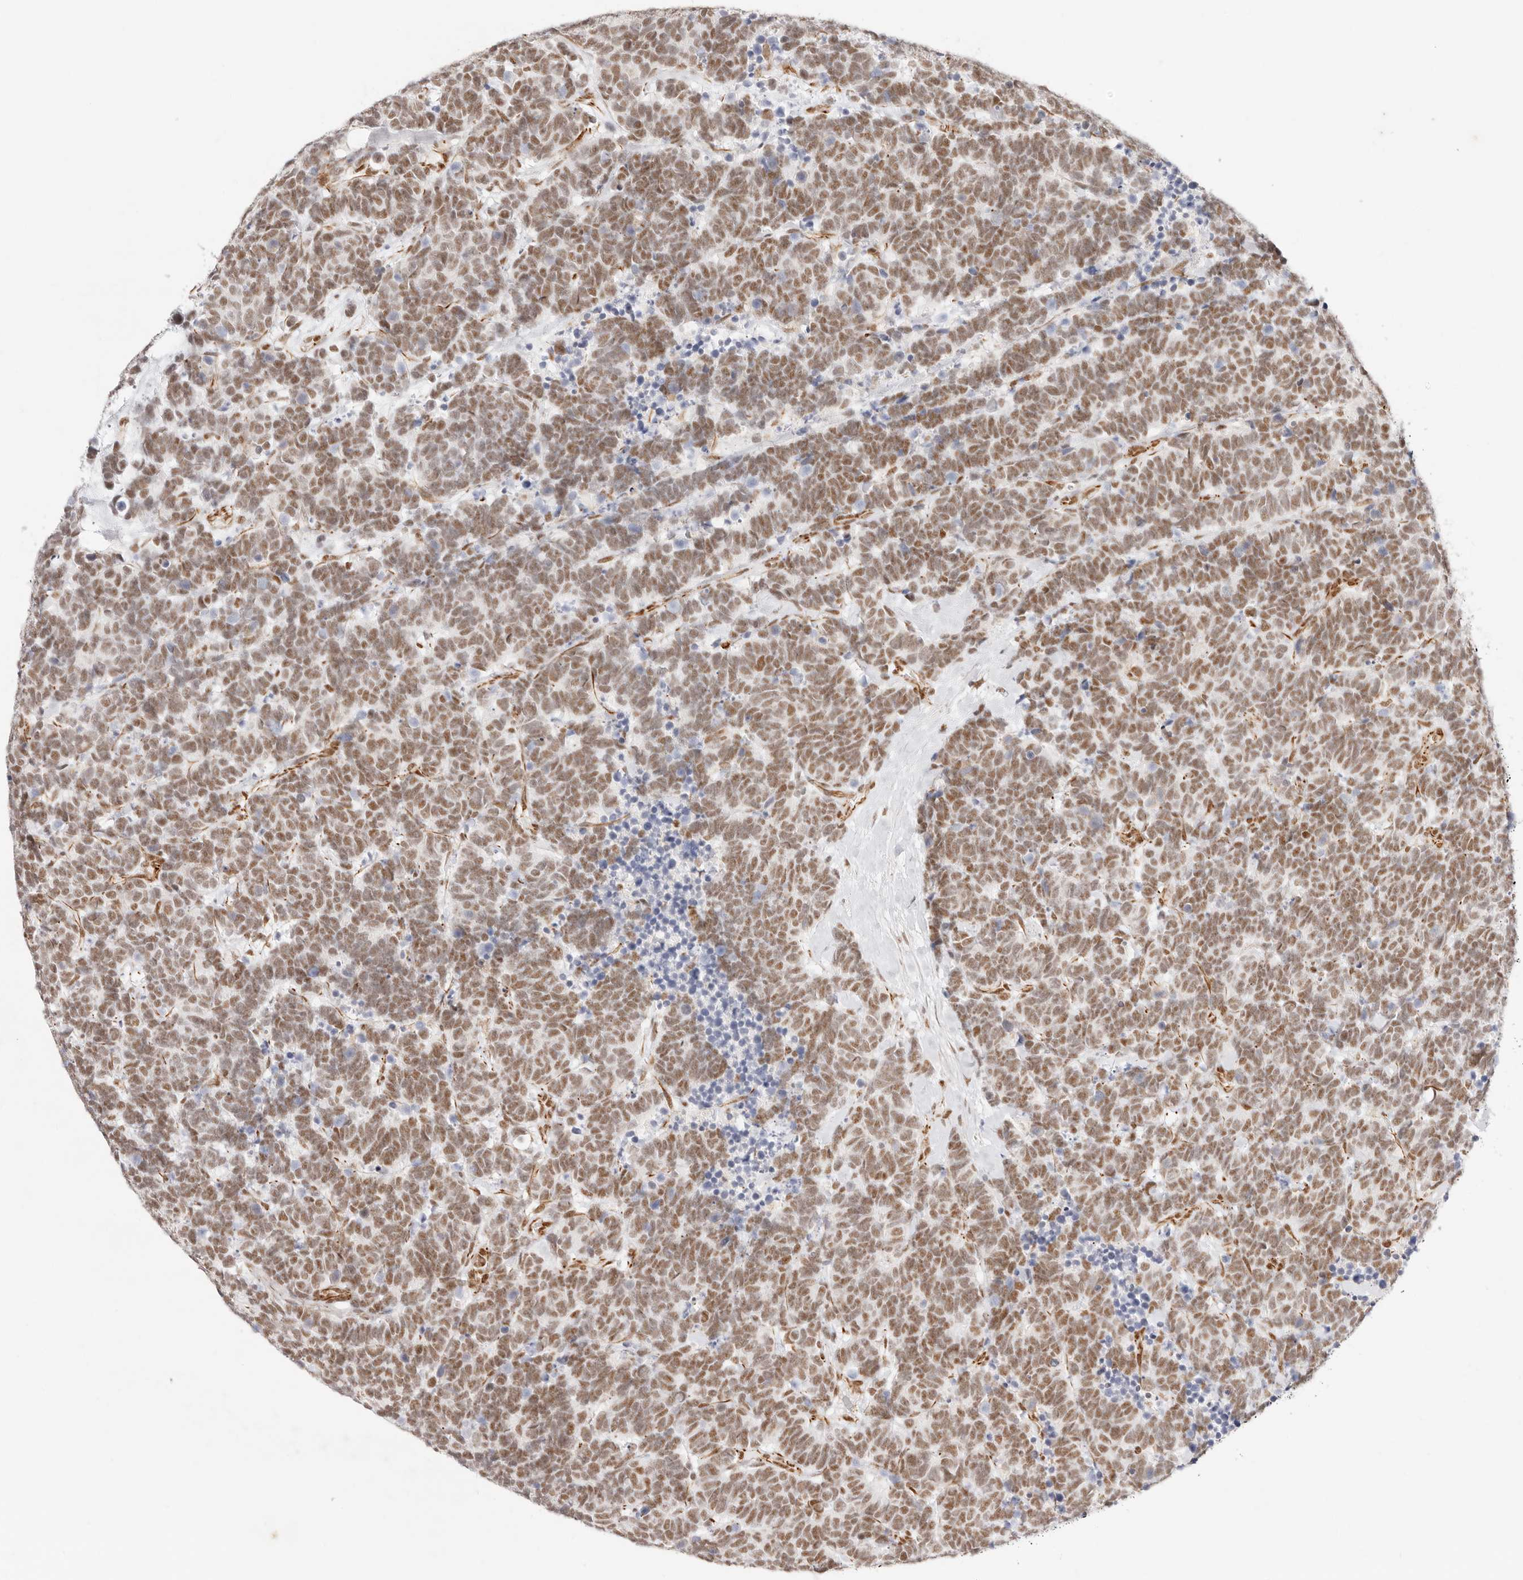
{"staining": {"intensity": "moderate", "quantity": ">75%", "location": "nuclear"}, "tissue": "carcinoid", "cell_type": "Tumor cells", "image_type": "cancer", "snomed": [{"axis": "morphology", "description": "Carcinoma, NOS"}, {"axis": "morphology", "description": "Carcinoid, malignant, NOS"}, {"axis": "topography", "description": "Urinary bladder"}], "caption": "This image displays IHC staining of human carcinoma, with medium moderate nuclear positivity in approximately >75% of tumor cells.", "gene": "ZC3H11A", "patient": {"sex": "male", "age": 57}}